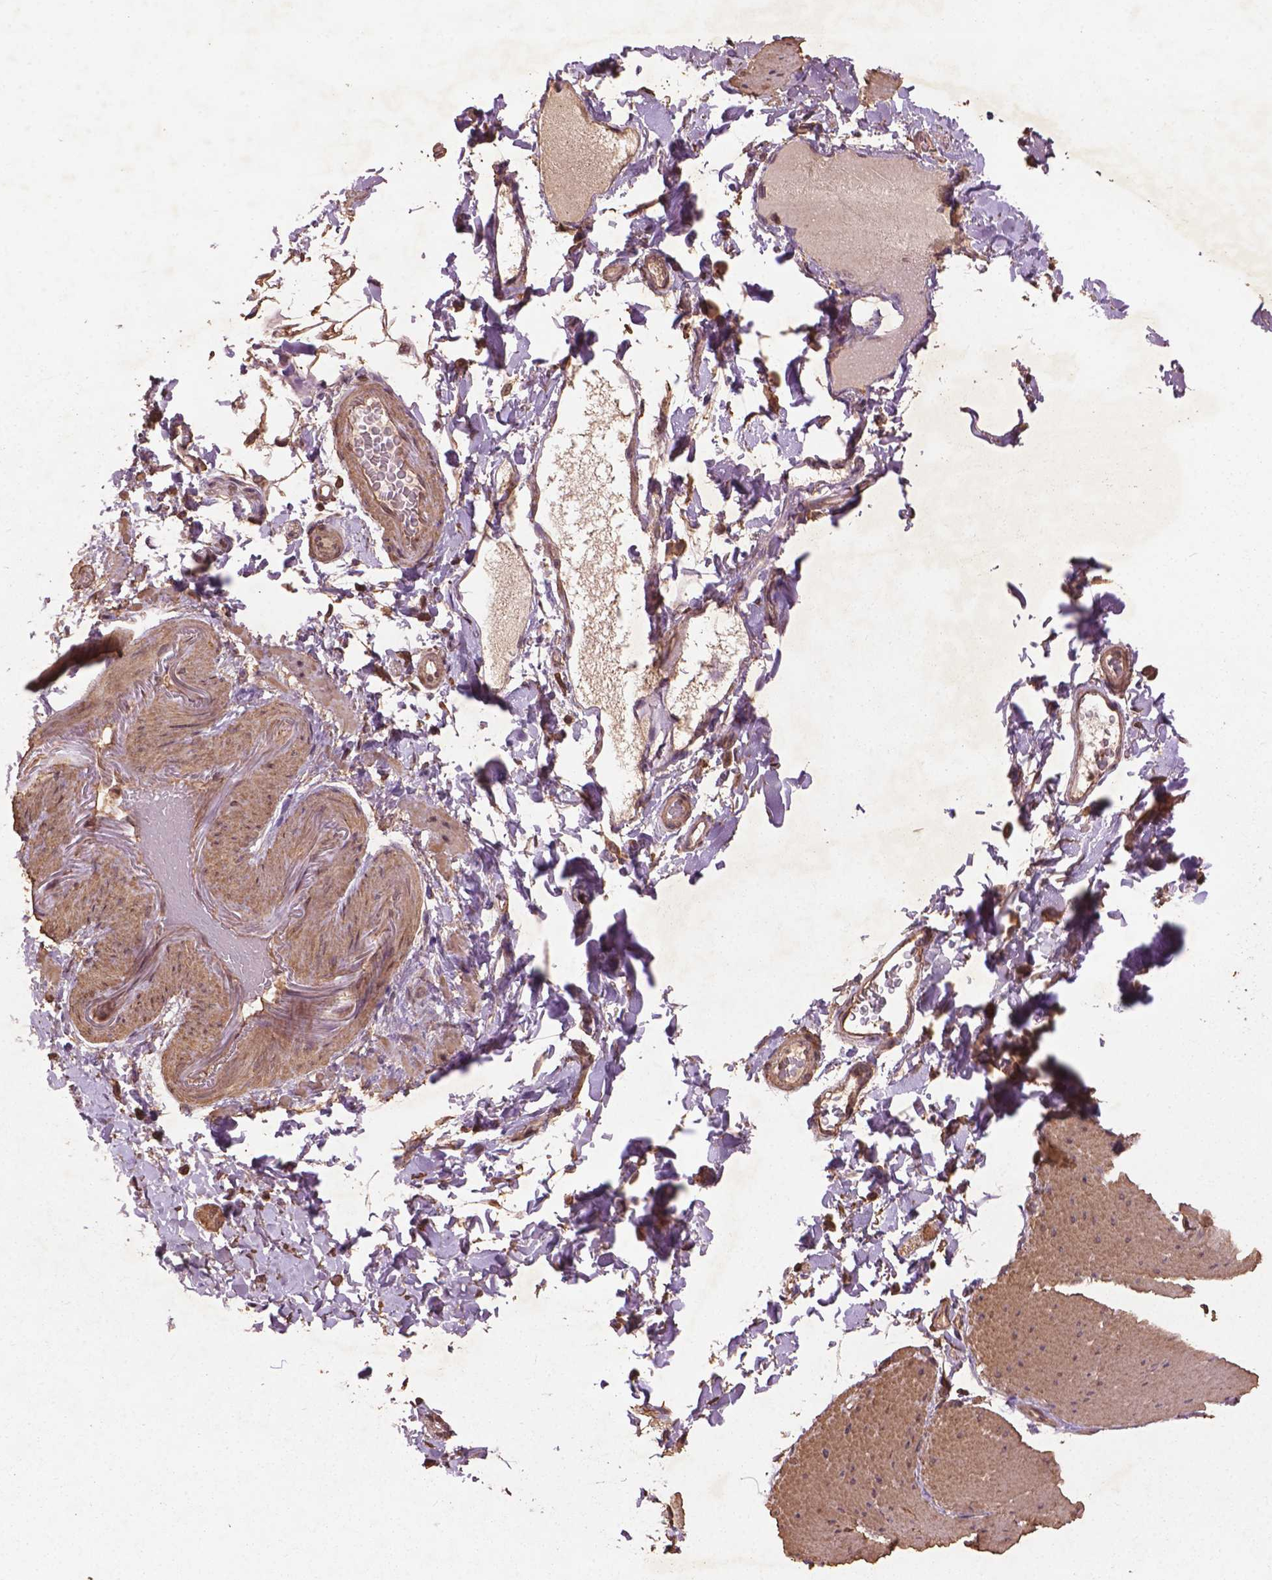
{"staining": {"intensity": "weak", "quantity": ">75%", "location": "cytoplasmic/membranous"}, "tissue": "smooth muscle", "cell_type": "Smooth muscle cells", "image_type": "normal", "snomed": [{"axis": "morphology", "description": "Normal tissue, NOS"}, {"axis": "topography", "description": "Smooth muscle"}, {"axis": "topography", "description": "Colon"}], "caption": "Smooth muscle cells exhibit low levels of weak cytoplasmic/membranous positivity in about >75% of cells in unremarkable human smooth muscle.", "gene": "BABAM1", "patient": {"sex": "male", "age": 73}}